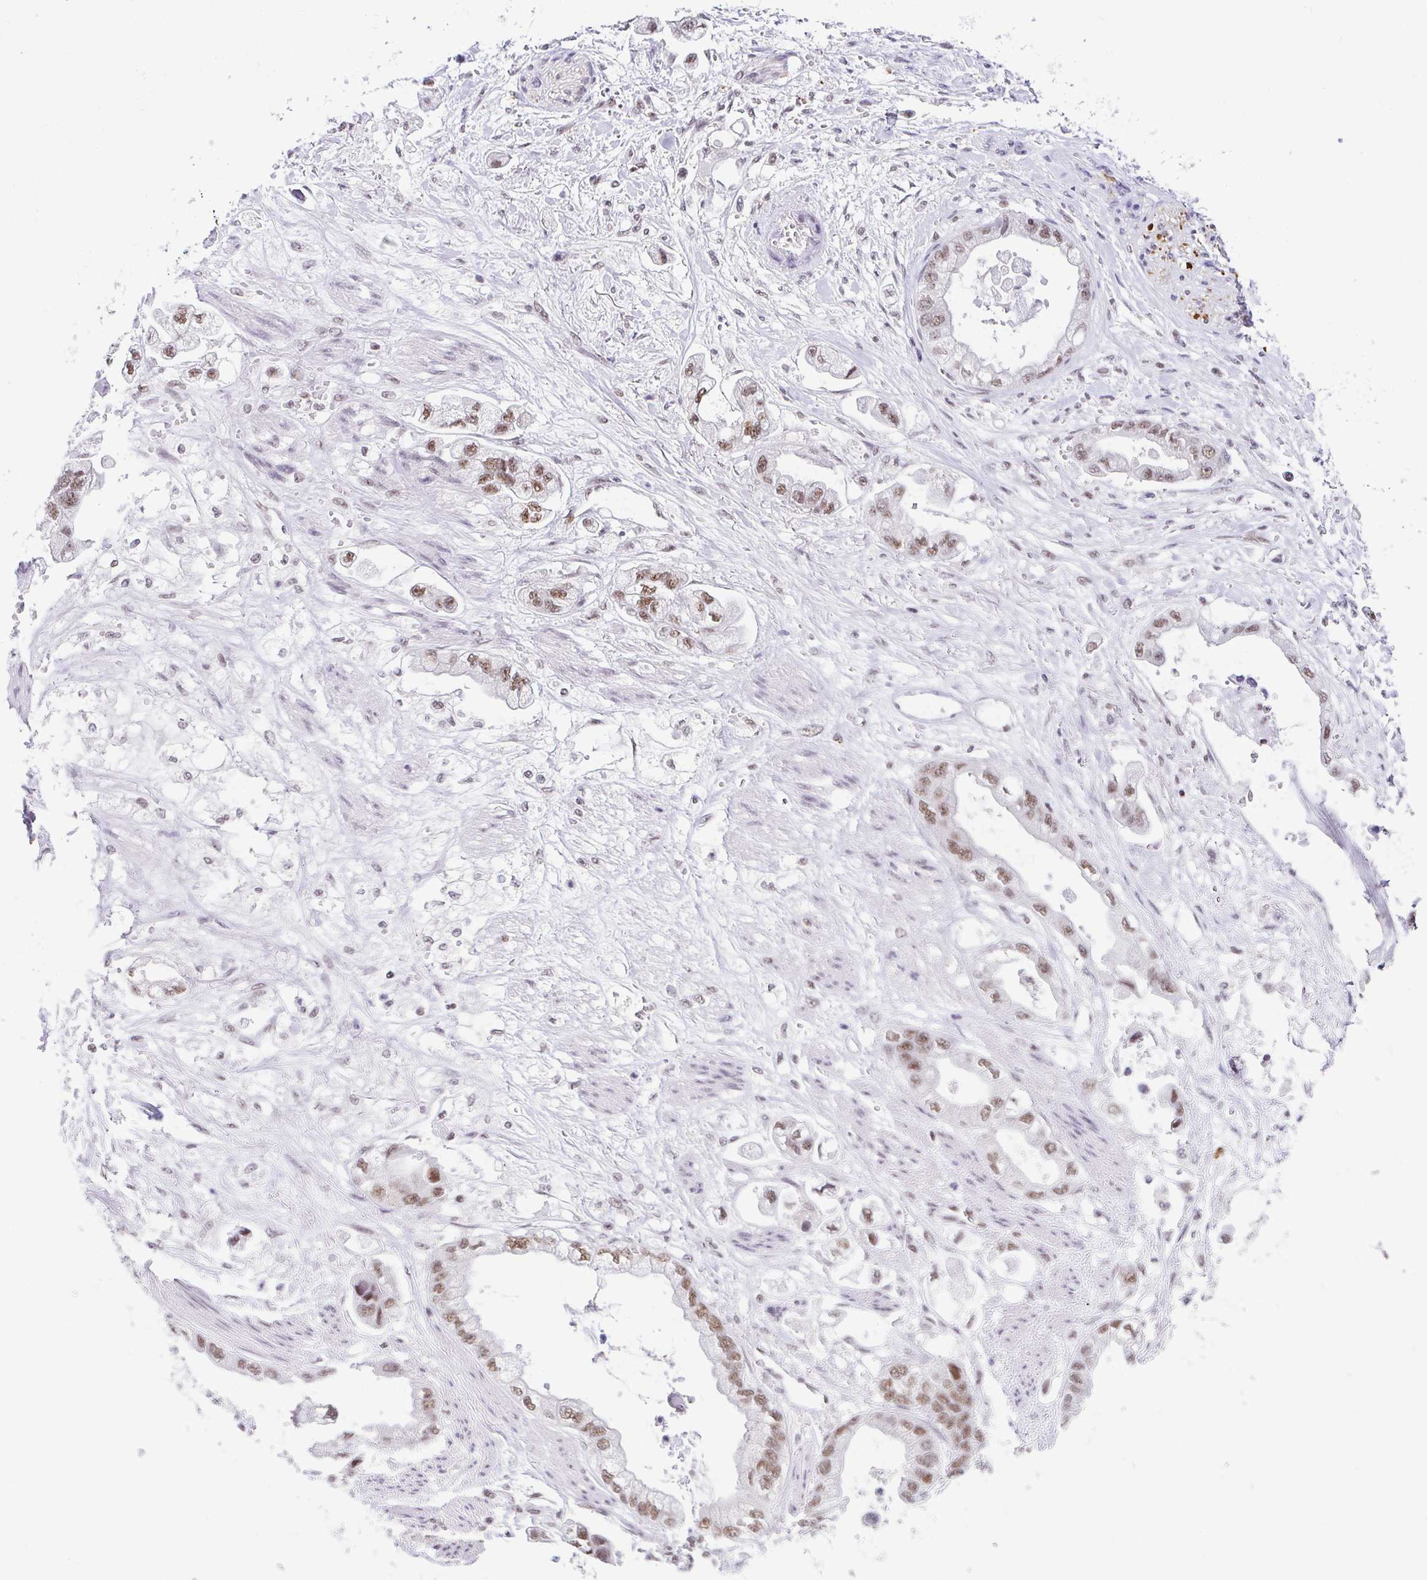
{"staining": {"intensity": "moderate", "quantity": ">75%", "location": "nuclear"}, "tissue": "stomach cancer", "cell_type": "Tumor cells", "image_type": "cancer", "snomed": [{"axis": "morphology", "description": "Adenocarcinoma, NOS"}, {"axis": "topography", "description": "Stomach"}], "caption": "Protein staining of stomach cancer (adenocarcinoma) tissue shows moderate nuclear positivity in about >75% of tumor cells. (brown staining indicates protein expression, while blue staining denotes nuclei).", "gene": "PTPN2", "patient": {"sex": "male", "age": 62}}